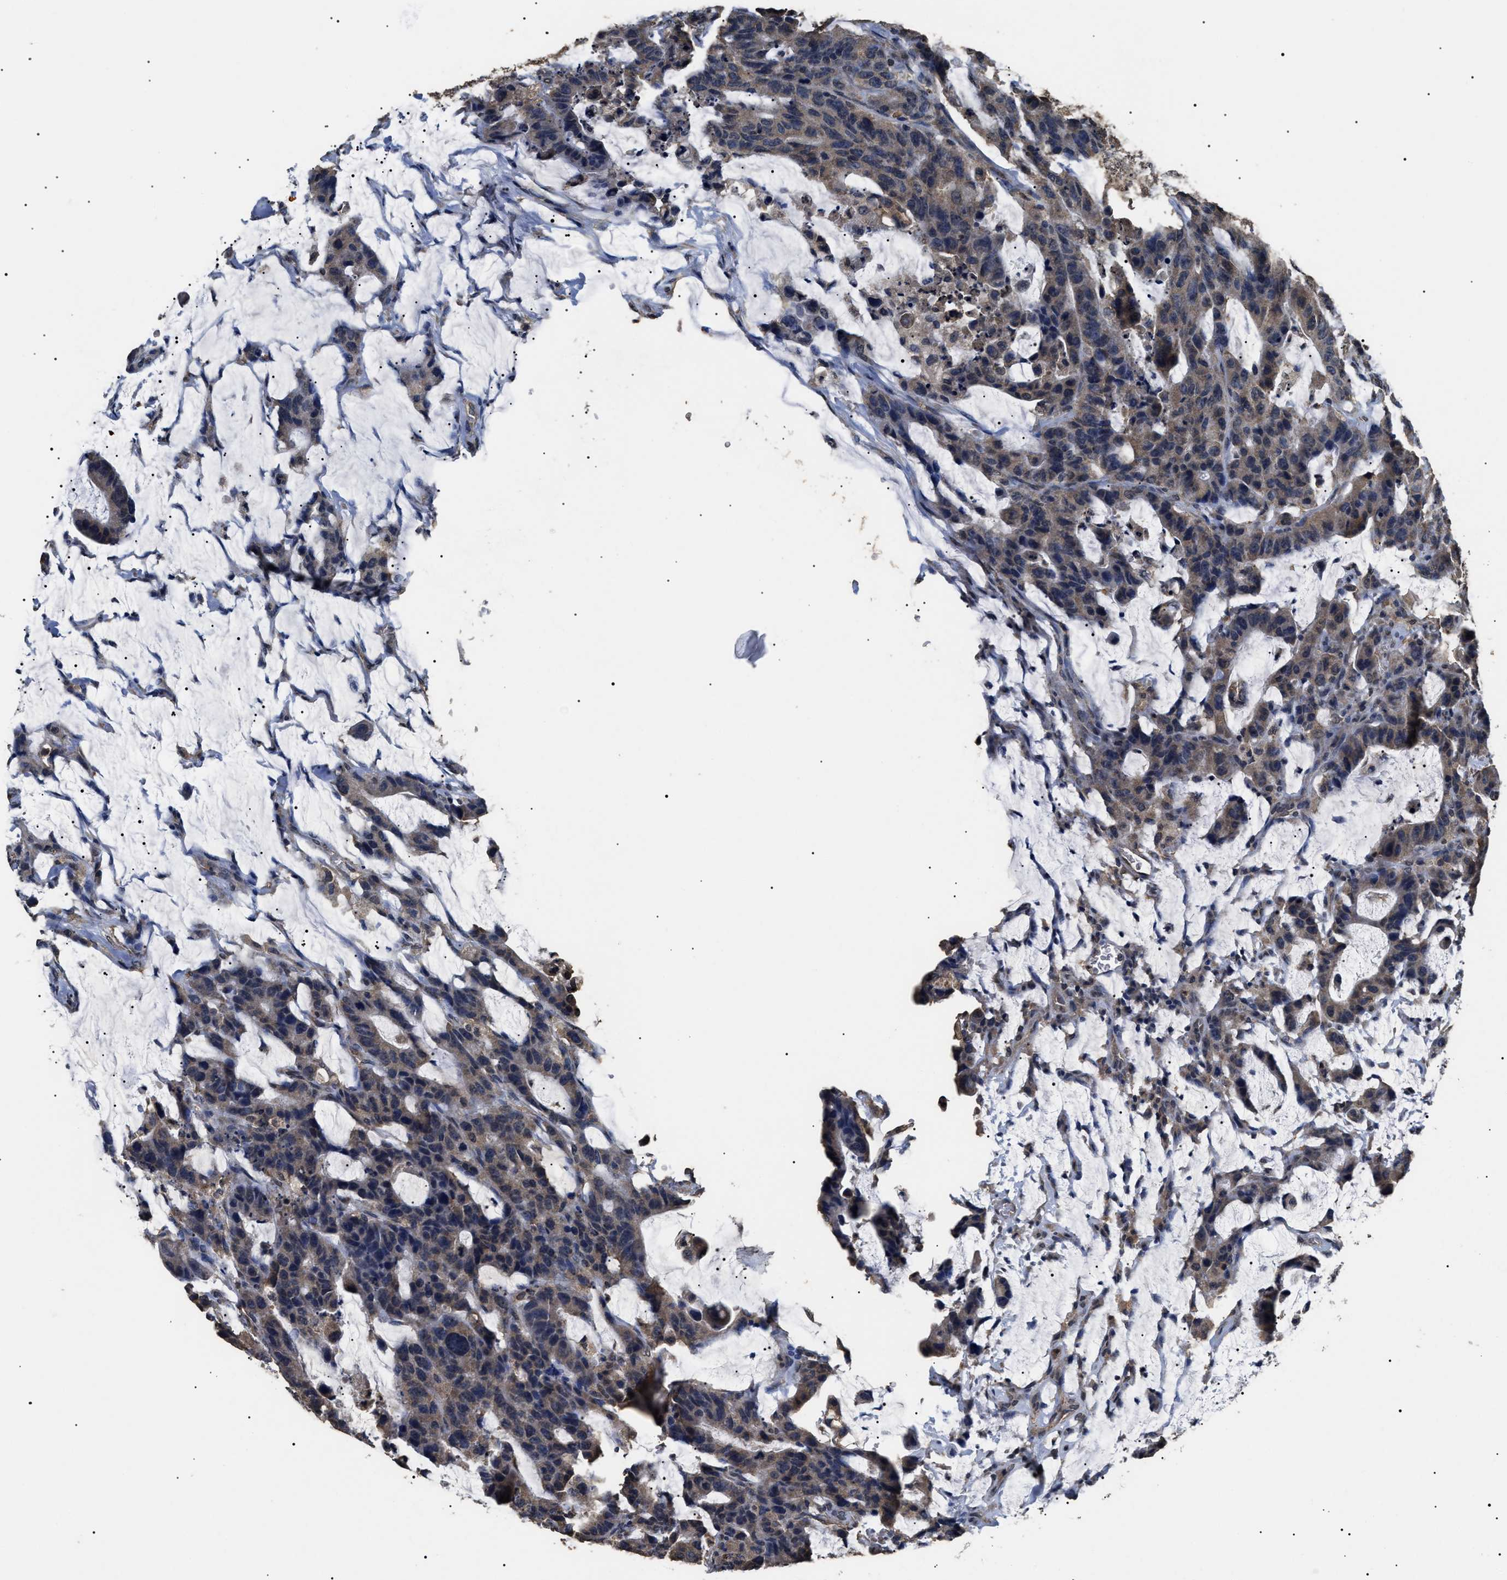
{"staining": {"intensity": "moderate", "quantity": ">75%", "location": "cytoplasmic/membranous,nuclear"}, "tissue": "colorectal cancer", "cell_type": "Tumor cells", "image_type": "cancer", "snomed": [{"axis": "morphology", "description": "Adenocarcinoma, NOS"}, {"axis": "topography", "description": "Colon"}], "caption": "Immunohistochemistry histopathology image of human colorectal cancer (adenocarcinoma) stained for a protein (brown), which demonstrates medium levels of moderate cytoplasmic/membranous and nuclear expression in approximately >75% of tumor cells.", "gene": "PSMD8", "patient": {"sex": "male", "age": 76}}